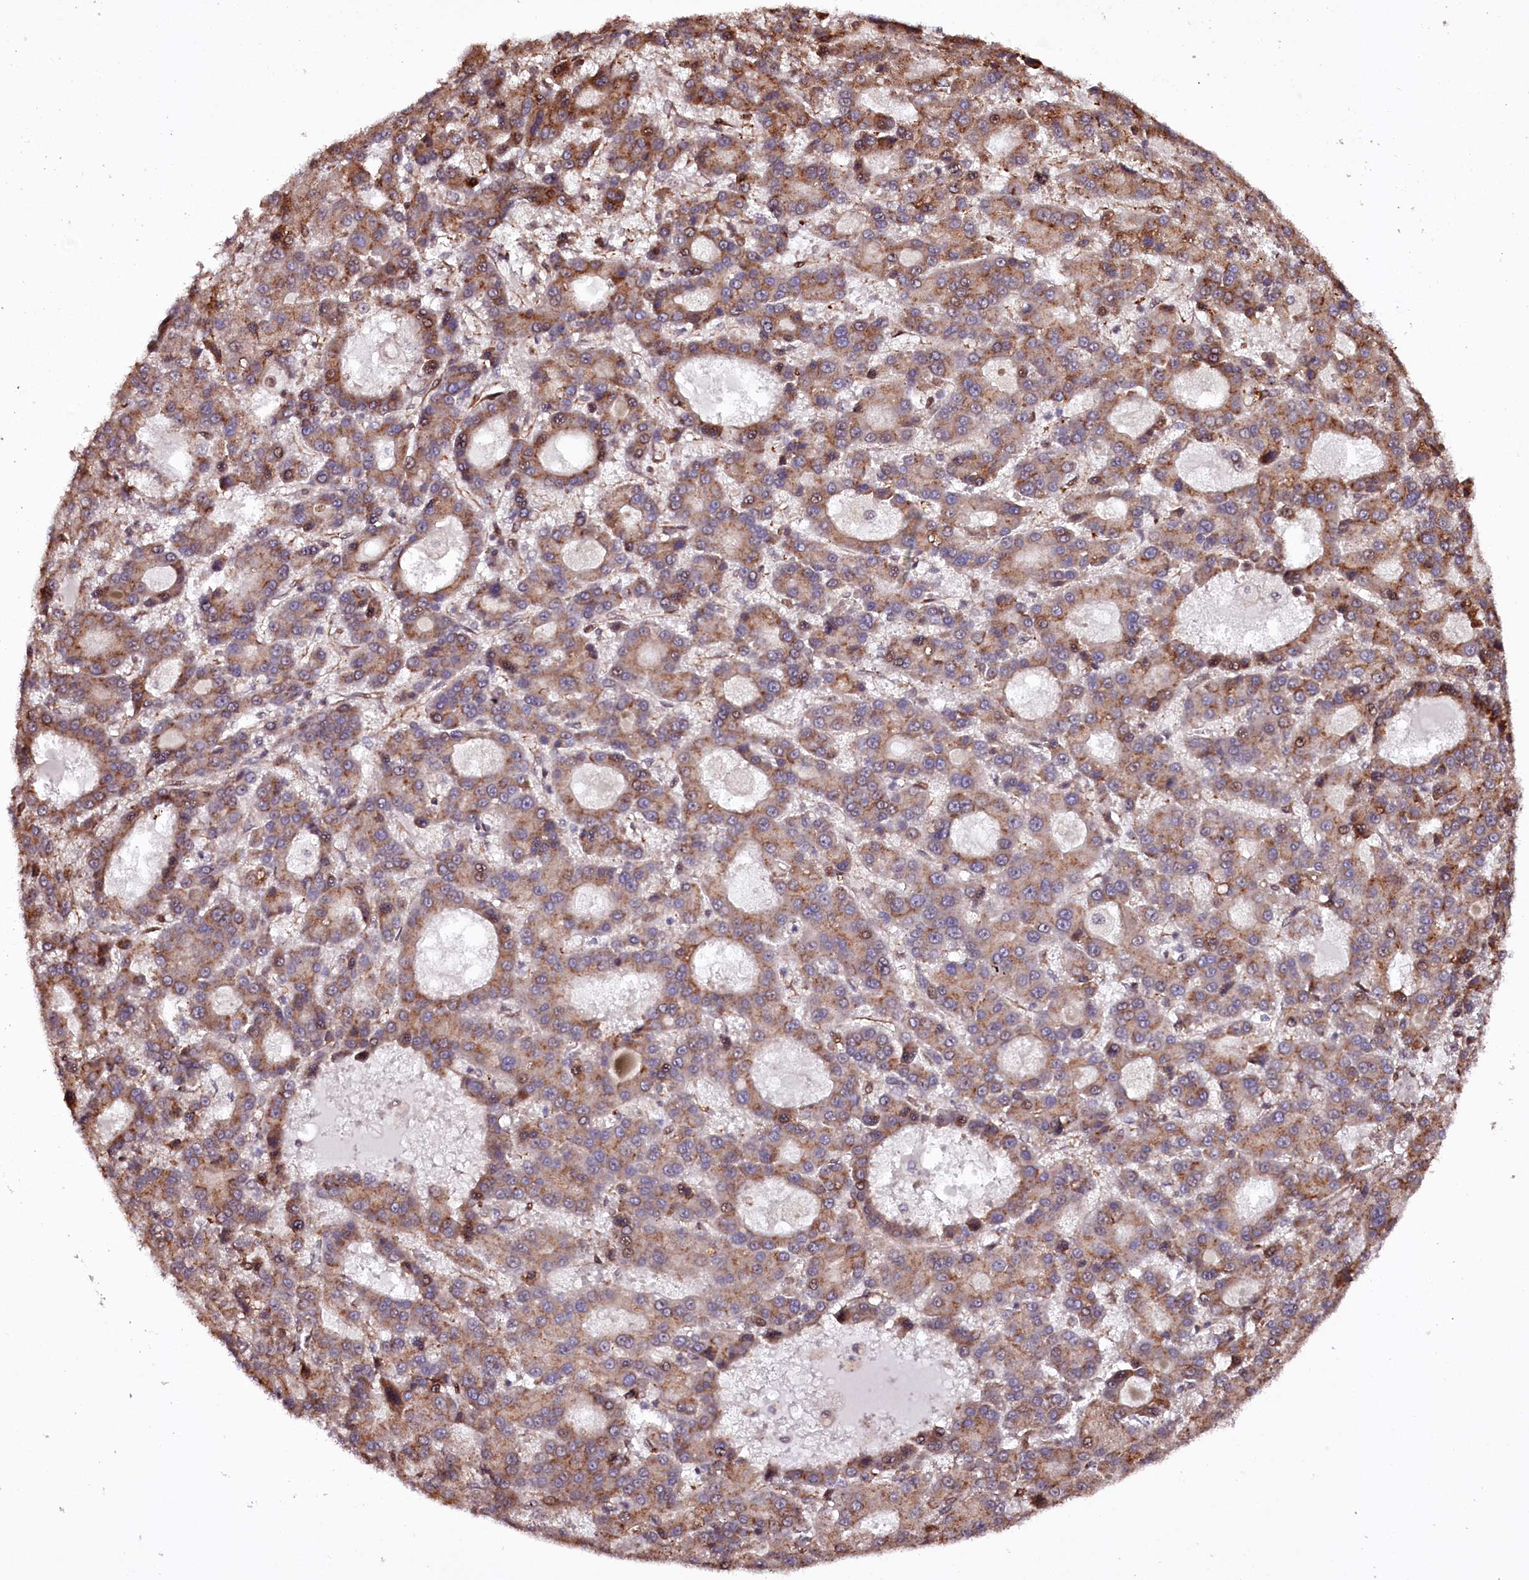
{"staining": {"intensity": "moderate", "quantity": ">75%", "location": "cytoplasmic/membranous"}, "tissue": "liver cancer", "cell_type": "Tumor cells", "image_type": "cancer", "snomed": [{"axis": "morphology", "description": "Carcinoma, Hepatocellular, NOS"}, {"axis": "topography", "description": "Liver"}], "caption": "Liver hepatocellular carcinoma stained with a brown dye displays moderate cytoplasmic/membranous positive positivity in approximately >75% of tumor cells.", "gene": "TTC33", "patient": {"sex": "male", "age": 70}}